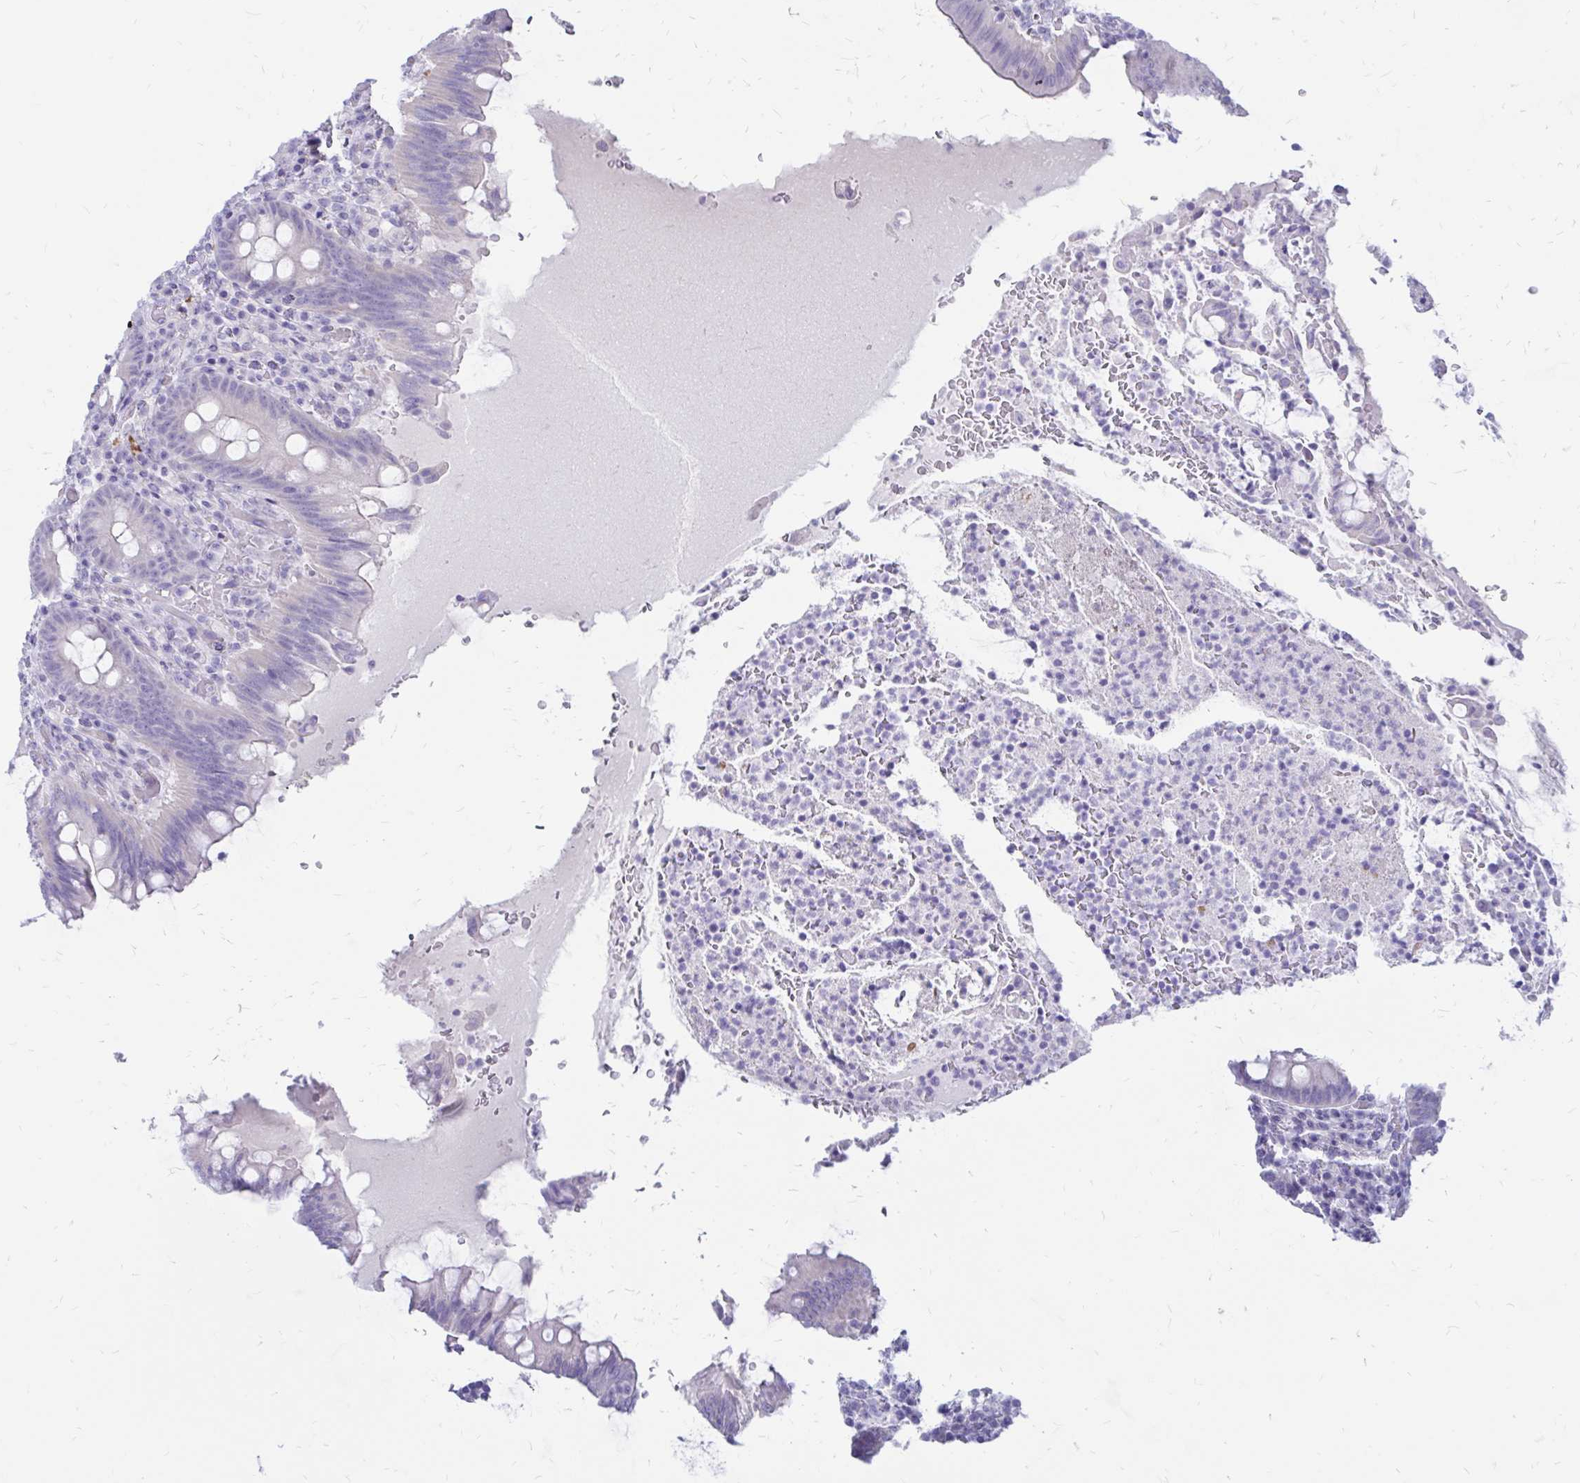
{"staining": {"intensity": "negative", "quantity": "none", "location": "none"}, "tissue": "appendix", "cell_type": "Glandular cells", "image_type": "normal", "snomed": [{"axis": "morphology", "description": "Normal tissue, NOS"}, {"axis": "topography", "description": "Appendix"}], "caption": "Immunohistochemistry of unremarkable appendix displays no expression in glandular cells.", "gene": "IGSF5", "patient": {"sex": "female", "age": 43}}